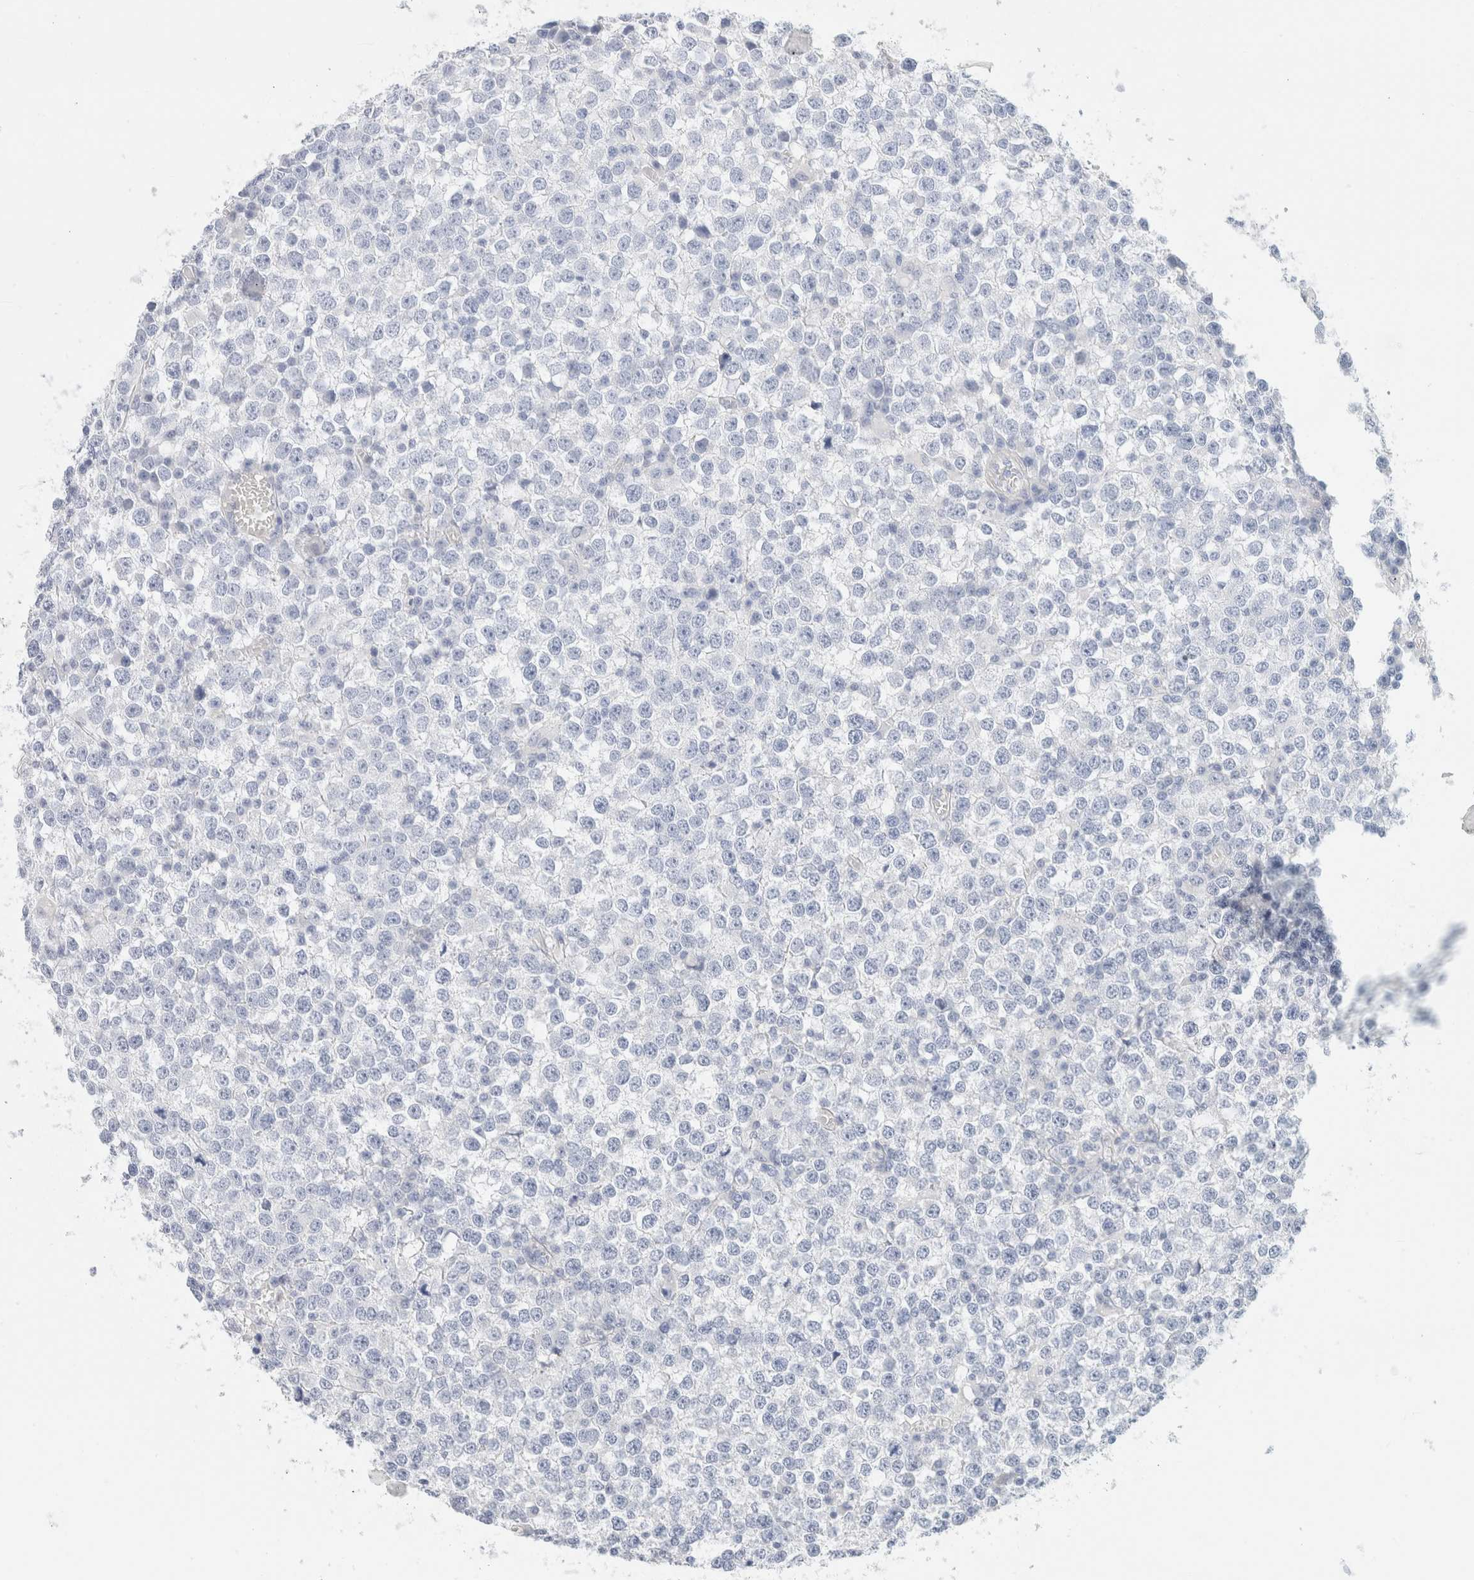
{"staining": {"intensity": "negative", "quantity": "none", "location": "none"}, "tissue": "testis cancer", "cell_type": "Tumor cells", "image_type": "cancer", "snomed": [{"axis": "morphology", "description": "Seminoma, NOS"}, {"axis": "topography", "description": "Testis"}], "caption": "This is an immunohistochemistry image of seminoma (testis). There is no positivity in tumor cells.", "gene": "DPYS", "patient": {"sex": "male", "age": 65}}